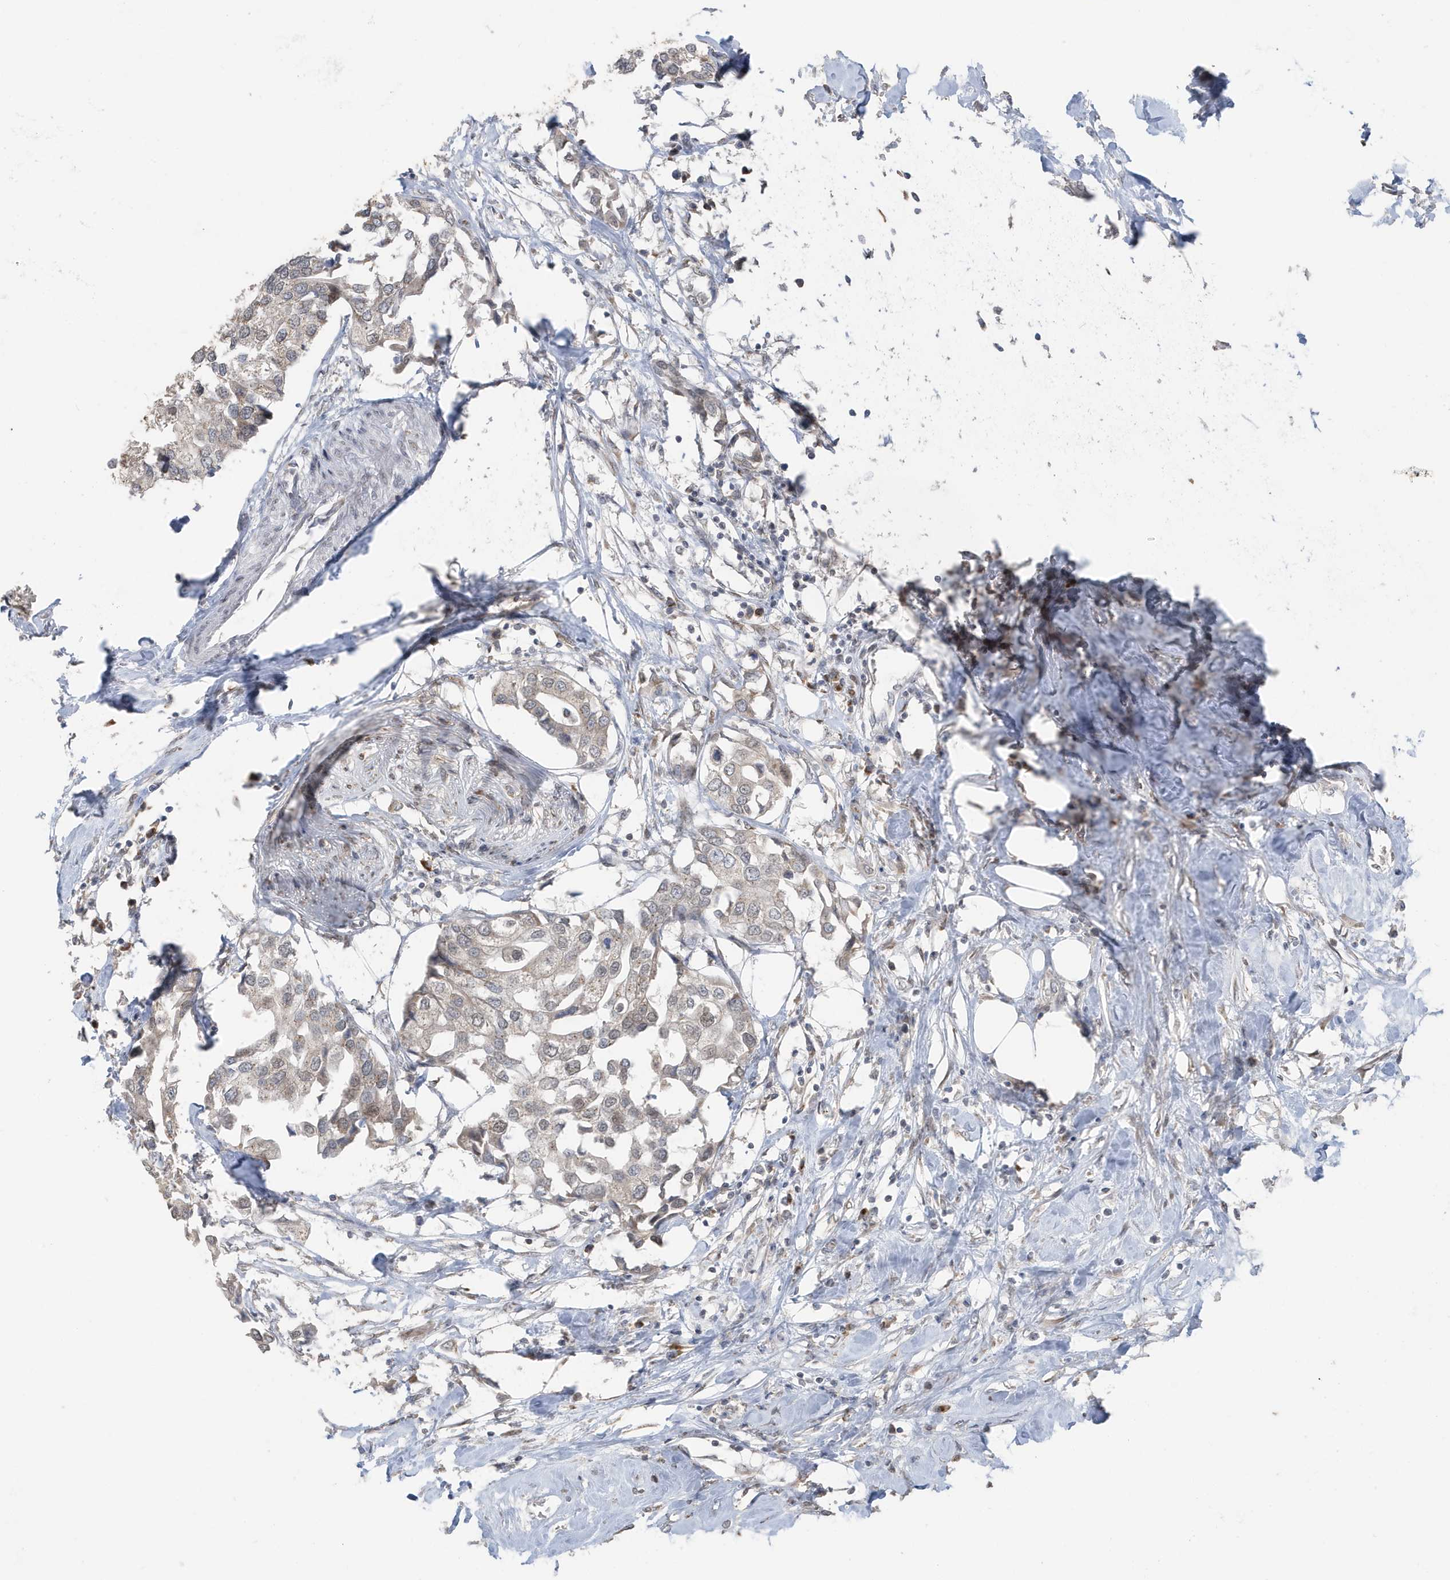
{"staining": {"intensity": "weak", "quantity": "<25%", "location": "cytoplasmic/membranous,nuclear"}, "tissue": "urothelial cancer", "cell_type": "Tumor cells", "image_type": "cancer", "snomed": [{"axis": "morphology", "description": "Urothelial carcinoma, High grade"}, {"axis": "topography", "description": "Urinary bladder"}], "caption": "Human urothelial carcinoma (high-grade) stained for a protein using immunohistochemistry (IHC) demonstrates no staining in tumor cells.", "gene": "RER1", "patient": {"sex": "male", "age": 64}}